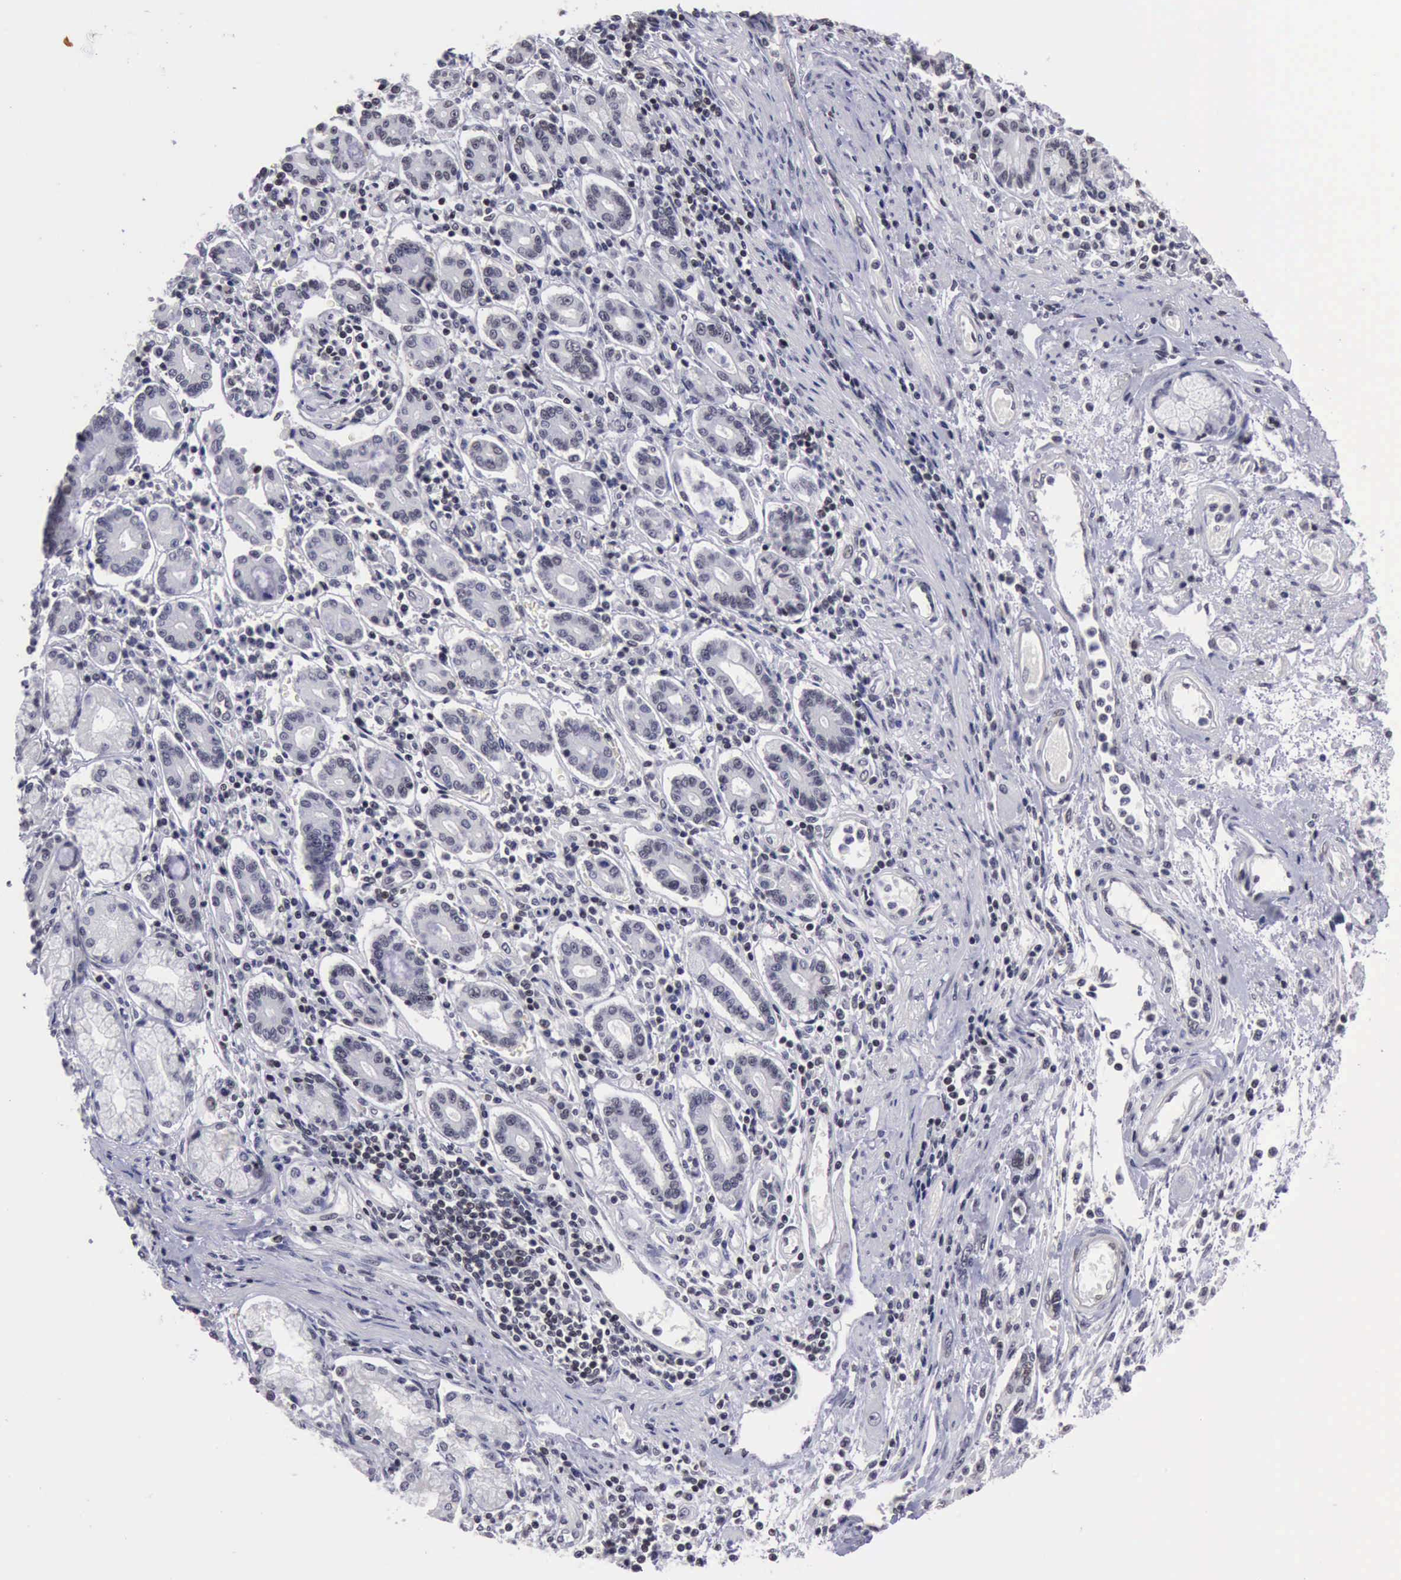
{"staining": {"intensity": "negative", "quantity": "none", "location": "none"}, "tissue": "pancreatic cancer", "cell_type": "Tumor cells", "image_type": "cancer", "snomed": [{"axis": "morphology", "description": "Adenocarcinoma, NOS"}, {"axis": "topography", "description": "Pancreas"}], "caption": "IHC image of human adenocarcinoma (pancreatic) stained for a protein (brown), which exhibits no positivity in tumor cells.", "gene": "YY1", "patient": {"sex": "female", "age": 57}}